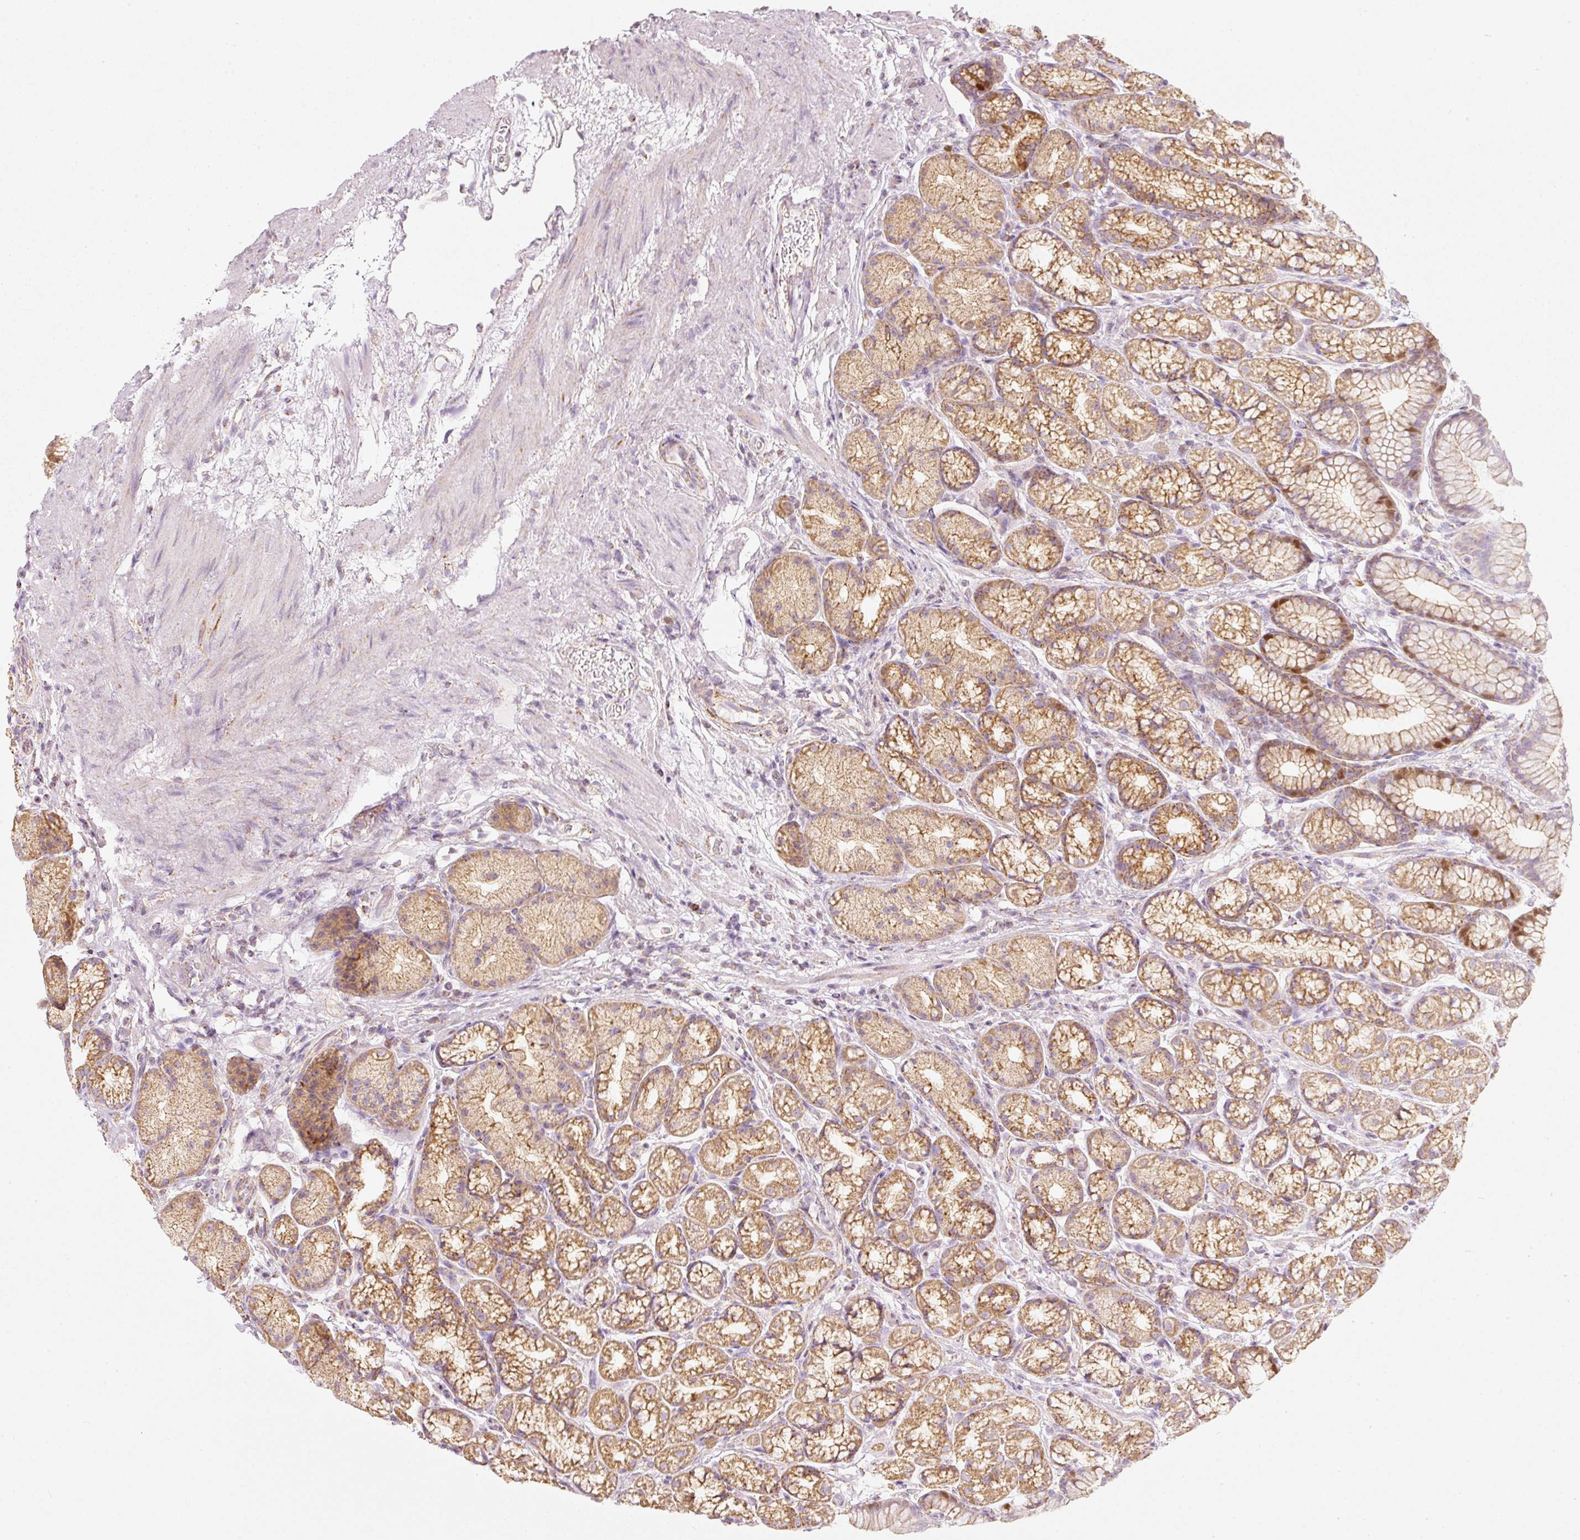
{"staining": {"intensity": "moderate", "quantity": "25%-75%", "location": "cytoplasmic/membranous,nuclear"}, "tissue": "stomach", "cell_type": "Glandular cells", "image_type": "normal", "snomed": [{"axis": "morphology", "description": "Normal tissue, NOS"}, {"axis": "topography", "description": "Stomach, lower"}], "caption": "Stomach was stained to show a protein in brown. There is medium levels of moderate cytoplasmic/membranous,nuclear expression in approximately 25%-75% of glandular cells. Immunohistochemistry stains the protein of interest in brown and the nuclei are stained blue.", "gene": "DUT", "patient": {"sex": "male", "age": 67}}